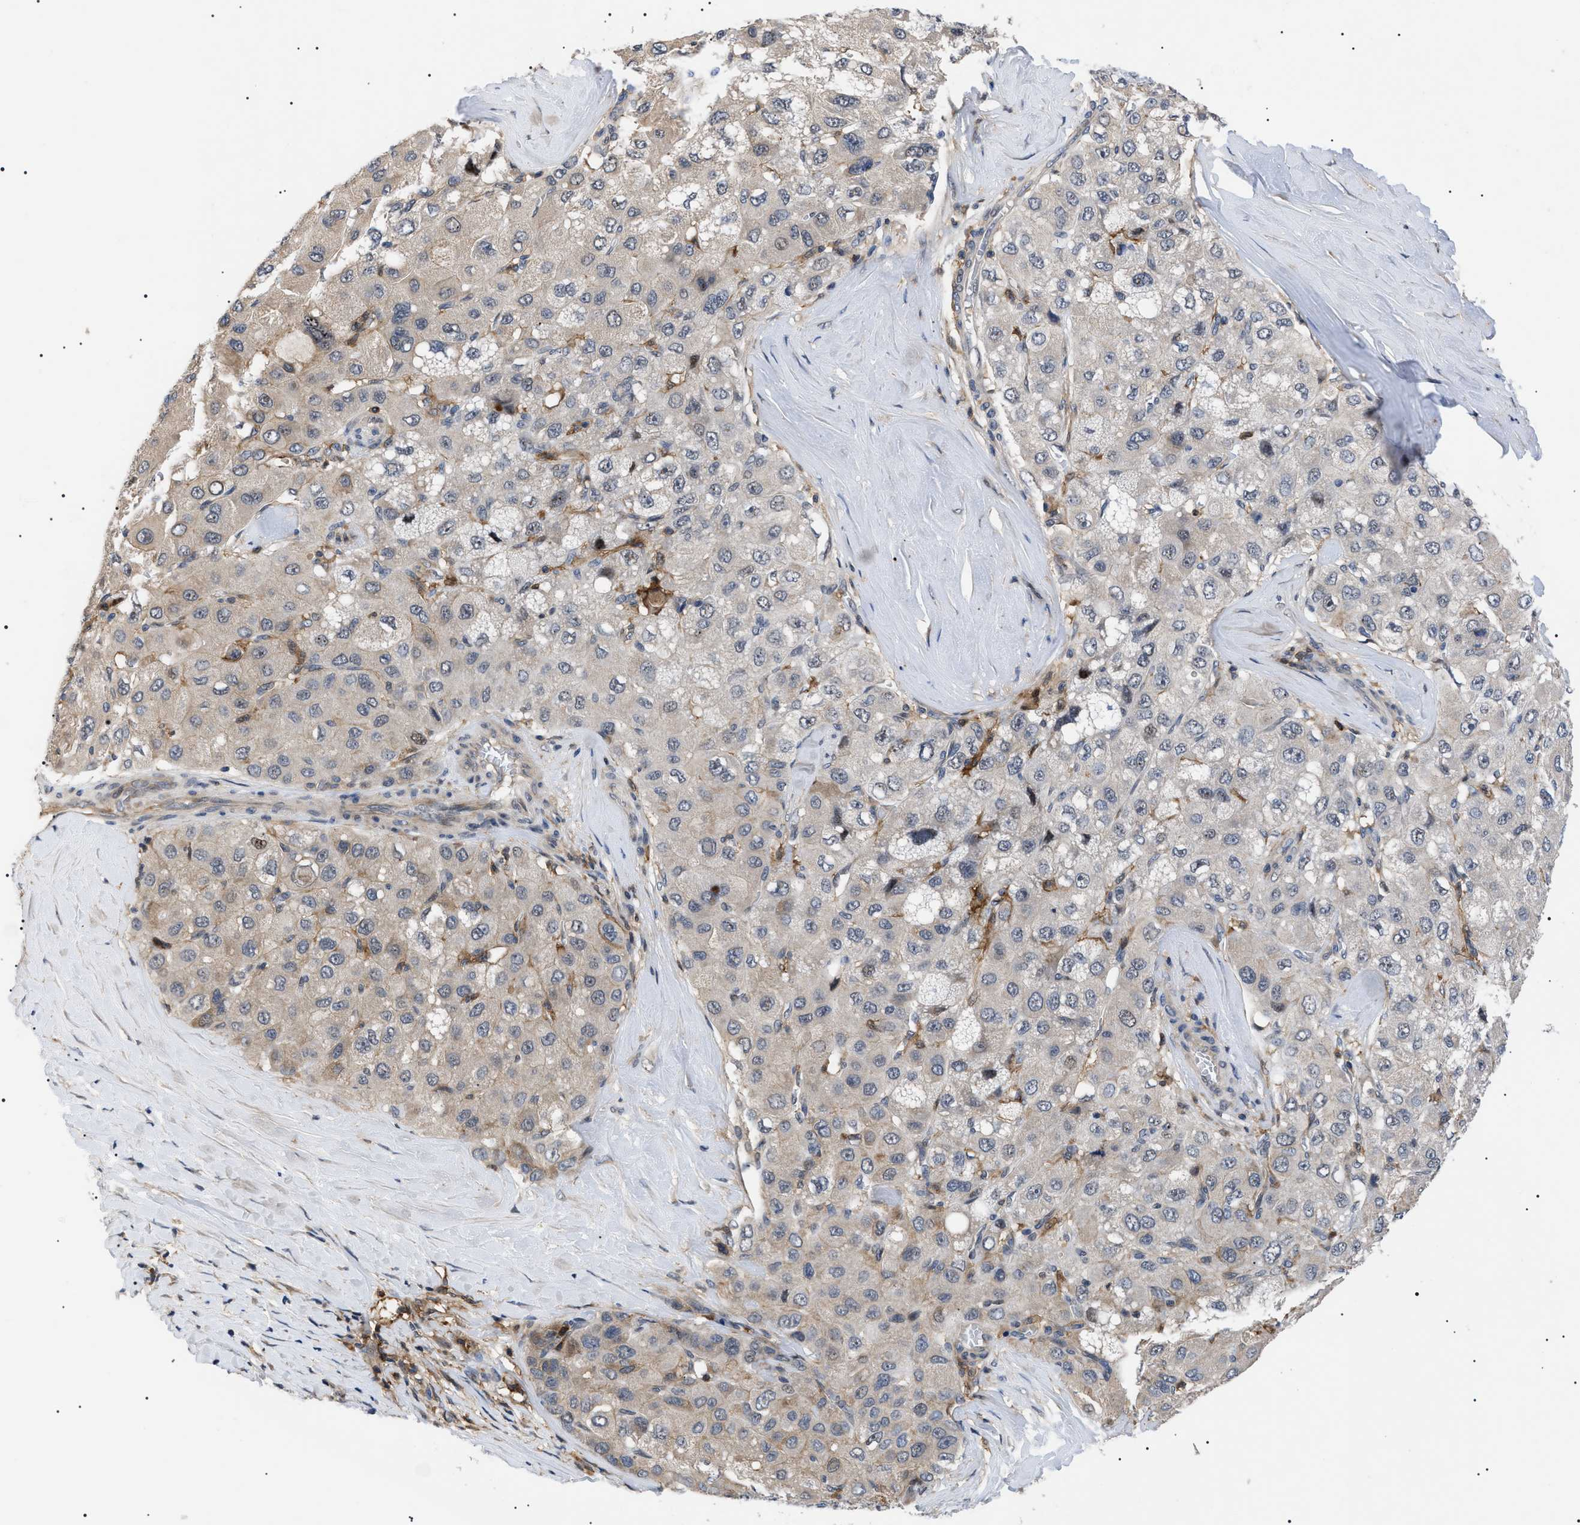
{"staining": {"intensity": "weak", "quantity": ">75%", "location": "cytoplasmic/membranous"}, "tissue": "liver cancer", "cell_type": "Tumor cells", "image_type": "cancer", "snomed": [{"axis": "morphology", "description": "Carcinoma, Hepatocellular, NOS"}, {"axis": "topography", "description": "Liver"}], "caption": "Weak cytoplasmic/membranous protein staining is present in approximately >75% of tumor cells in liver hepatocellular carcinoma.", "gene": "CD300A", "patient": {"sex": "male", "age": 80}}